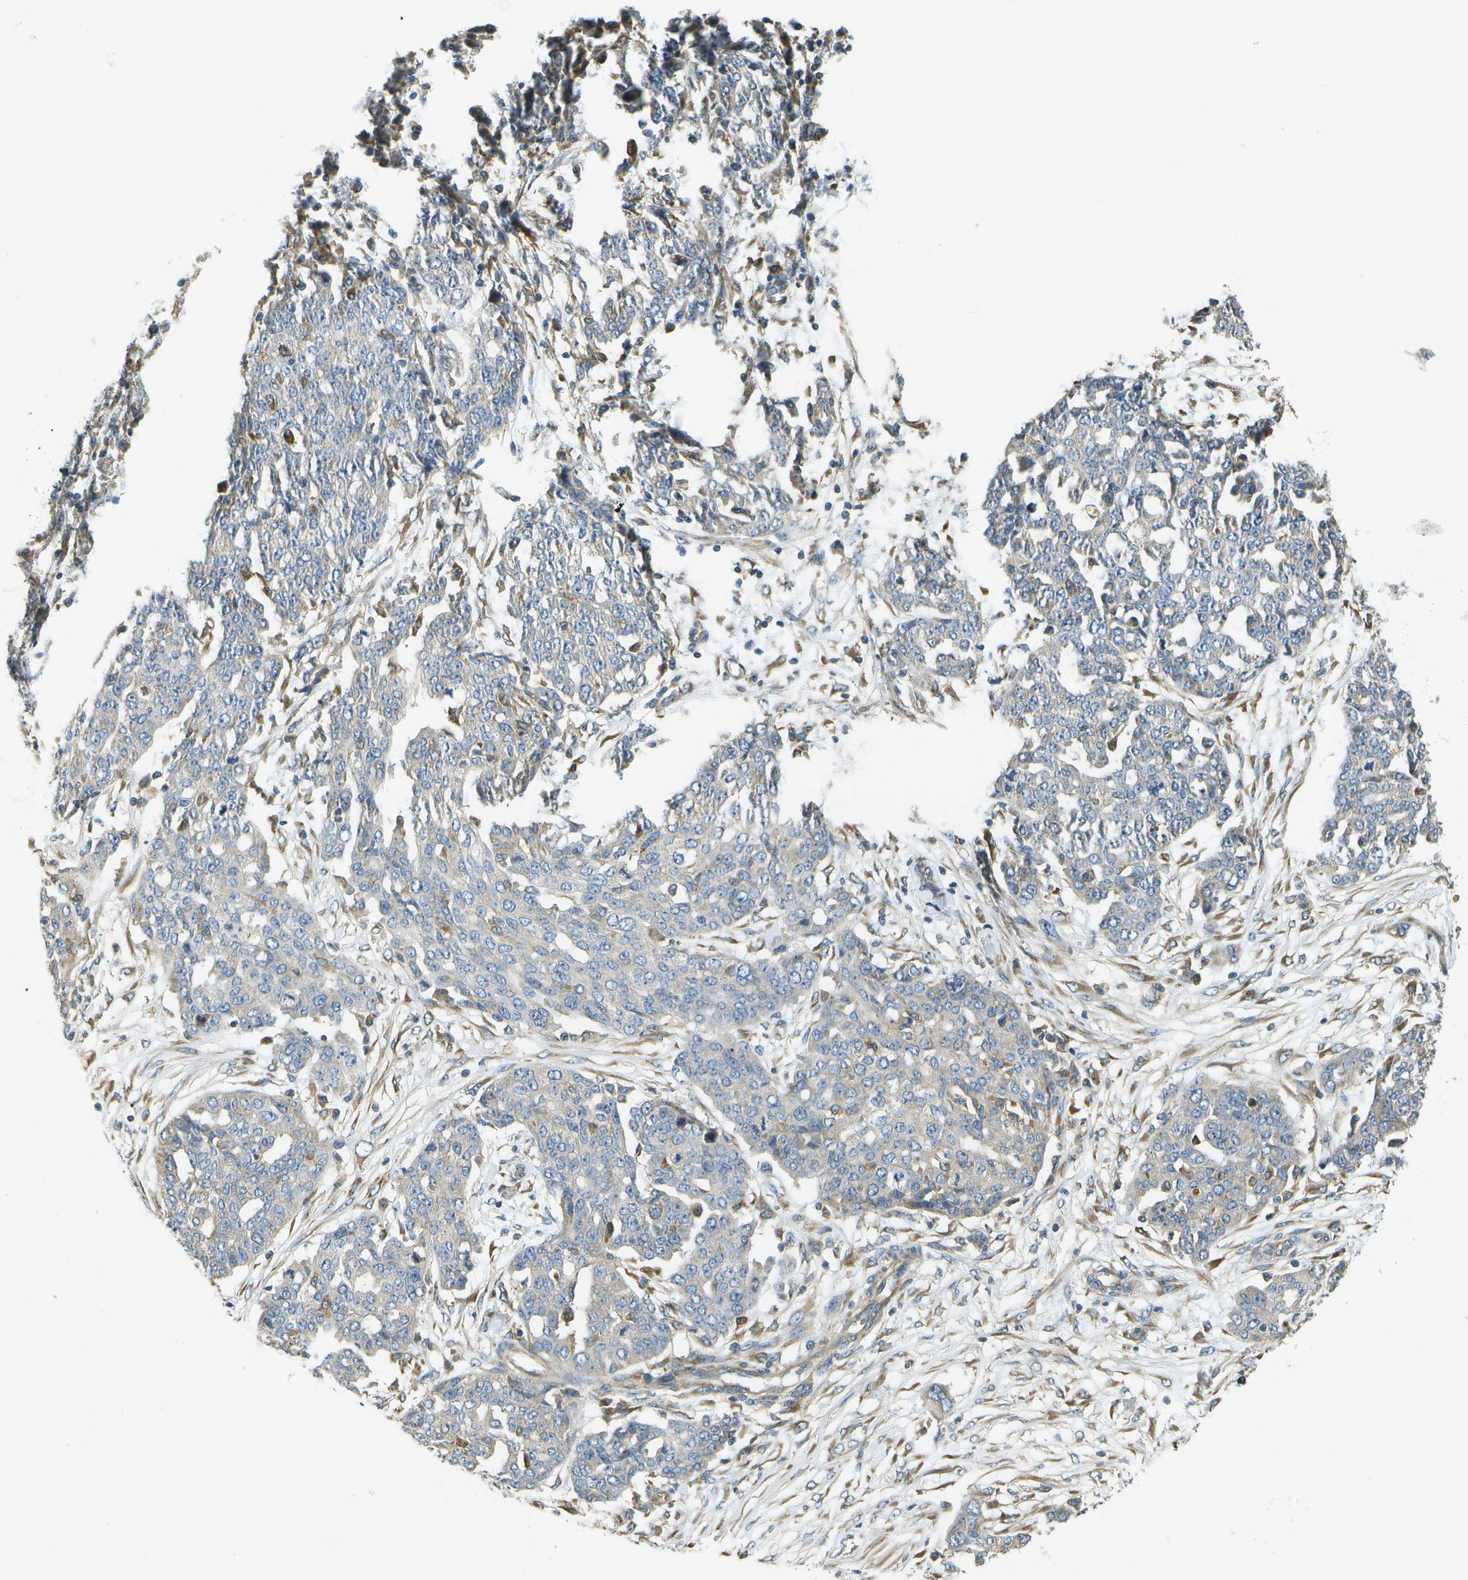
{"staining": {"intensity": "negative", "quantity": "none", "location": "none"}, "tissue": "ovarian cancer", "cell_type": "Tumor cells", "image_type": "cancer", "snomed": [{"axis": "morphology", "description": "Cystadenocarcinoma, serous, NOS"}, {"axis": "topography", "description": "Soft tissue"}, {"axis": "topography", "description": "Ovary"}], "caption": "Immunohistochemistry histopathology image of neoplastic tissue: serous cystadenocarcinoma (ovarian) stained with DAB (3,3'-diaminobenzidine) reveals no significant protein positivity in tumor cells.", "gene": "SAMSN1", "patient": {"sex": "female", "age": 57}}